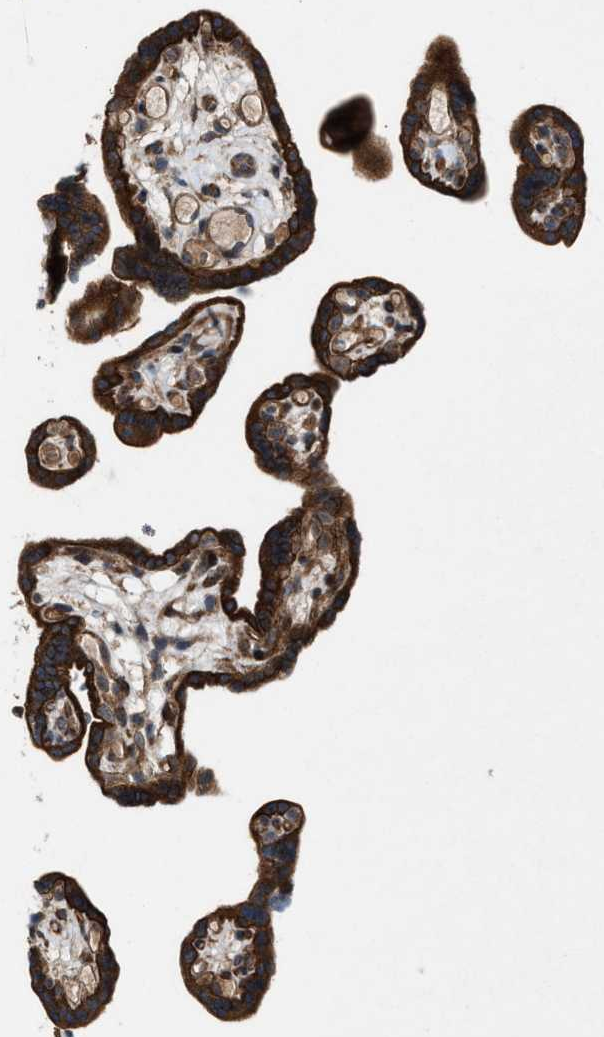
{"staining": {"intensity": "strong", "quantity": ">75%", "location": "cytoplasmic/membranous"}, "tissue": "placenta", "cell_type": "Decidual cells", "image_type": "normal", "snomed": [{"axis": "morphology", "description": "Normal tissue, NOS"}, {"axis": "topography", "description": "Placenta"}], "caption": "Immunohistochemical staining of normal human placenta reveals high levels of strong cytoplasmic/membranous staining in about >75% of decidual cells. (DAB (3,3'-diaminobenzidine) IHC, brown staining for protein, blue staining for nuclei).", "gene": "URGCP", "patient": {"sex": "female", "age": 30}}